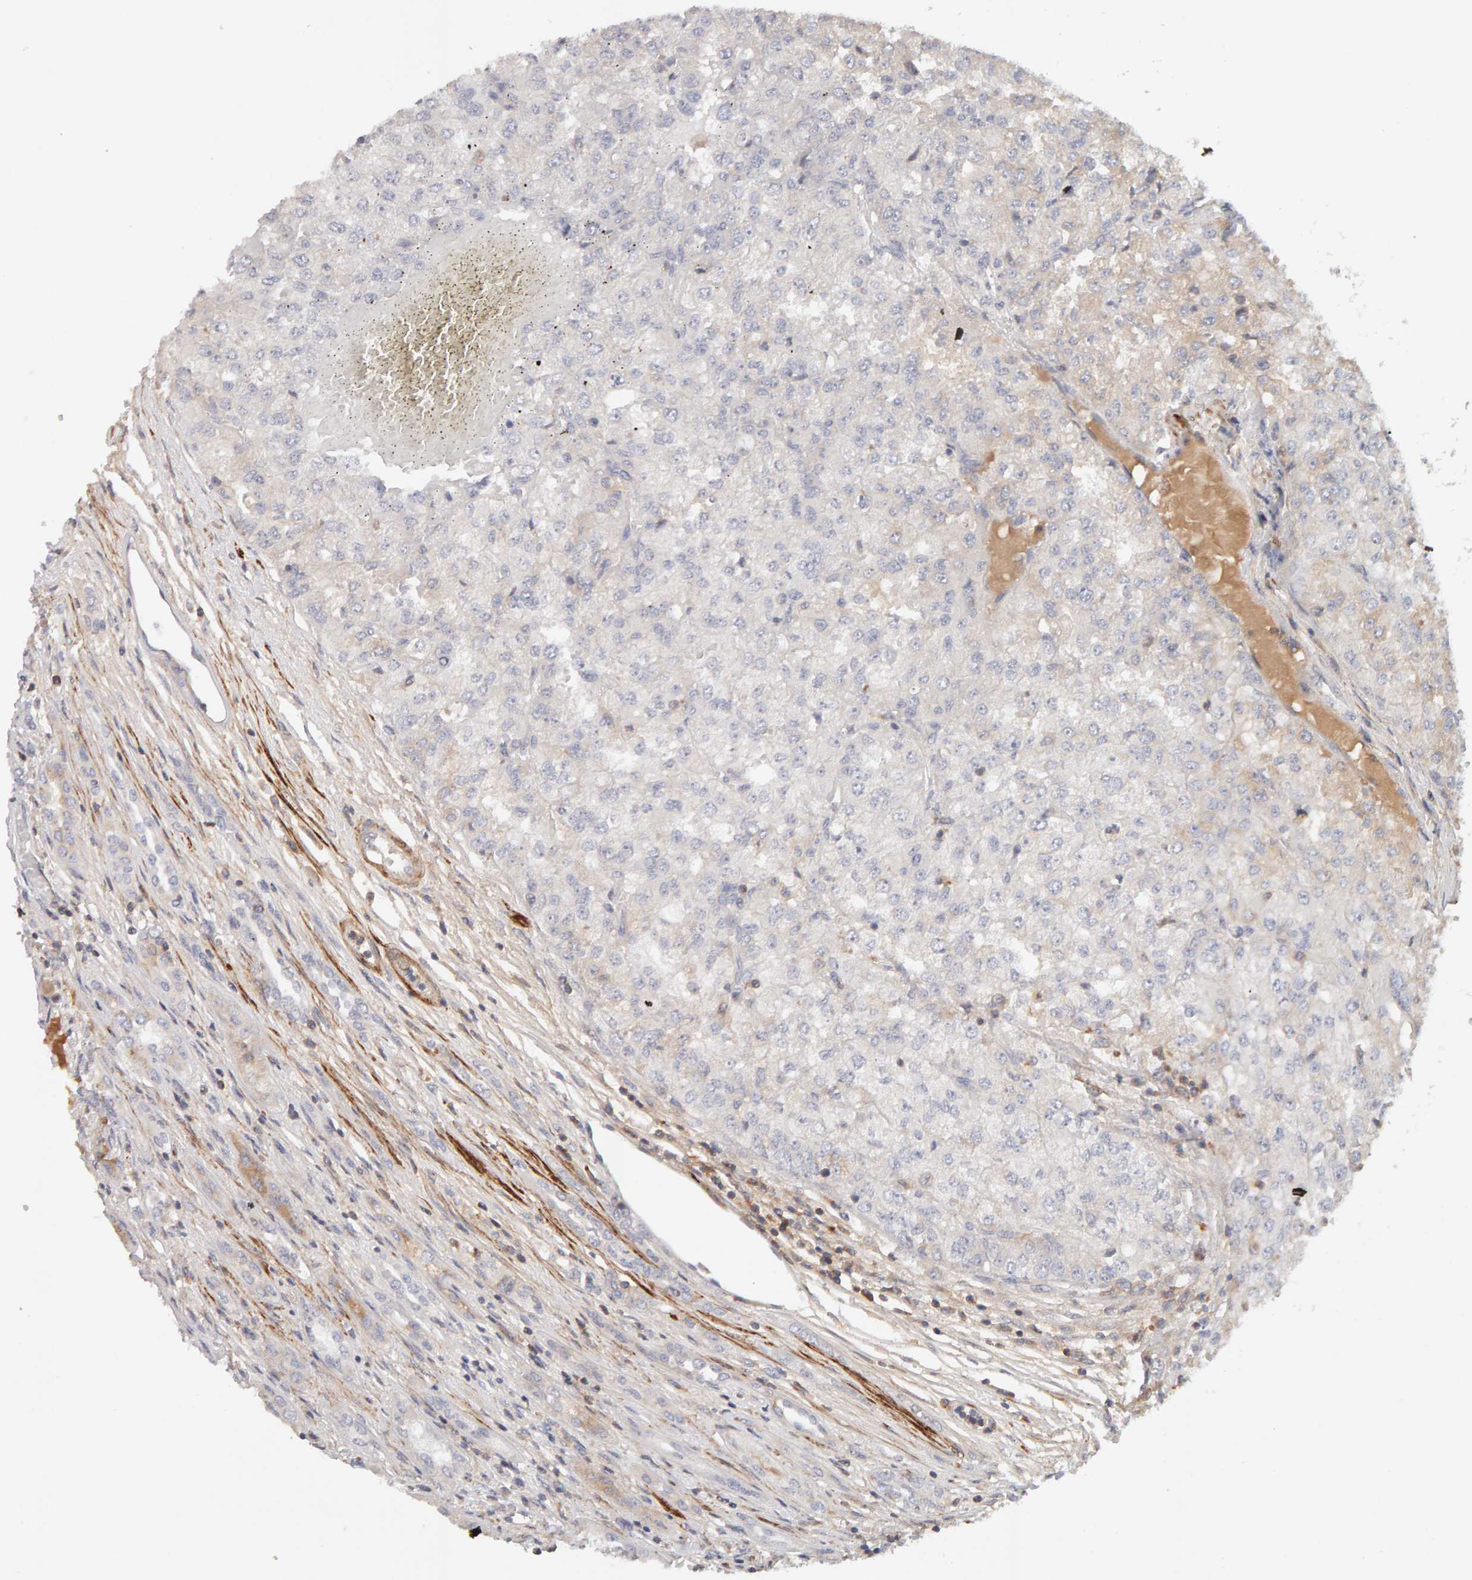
{"staining": {"intensity": "negative", "quantity": "none", "location": "none"}, "tissue": "renal cancer", "cell_type": "Tumor cells", "image_type": "cancer", "snomed": [{"axis": "morphology", "description": "Adenocarcinoma, NOS"}, {"axis": "topography", "description": "Kidney"}], "caption": "Immunohistochemical staining of human renal cancer displays no significant expression in tumor cells.", "gene": "NUDCD1", "patient": {"sex": "female", "age": 54}}